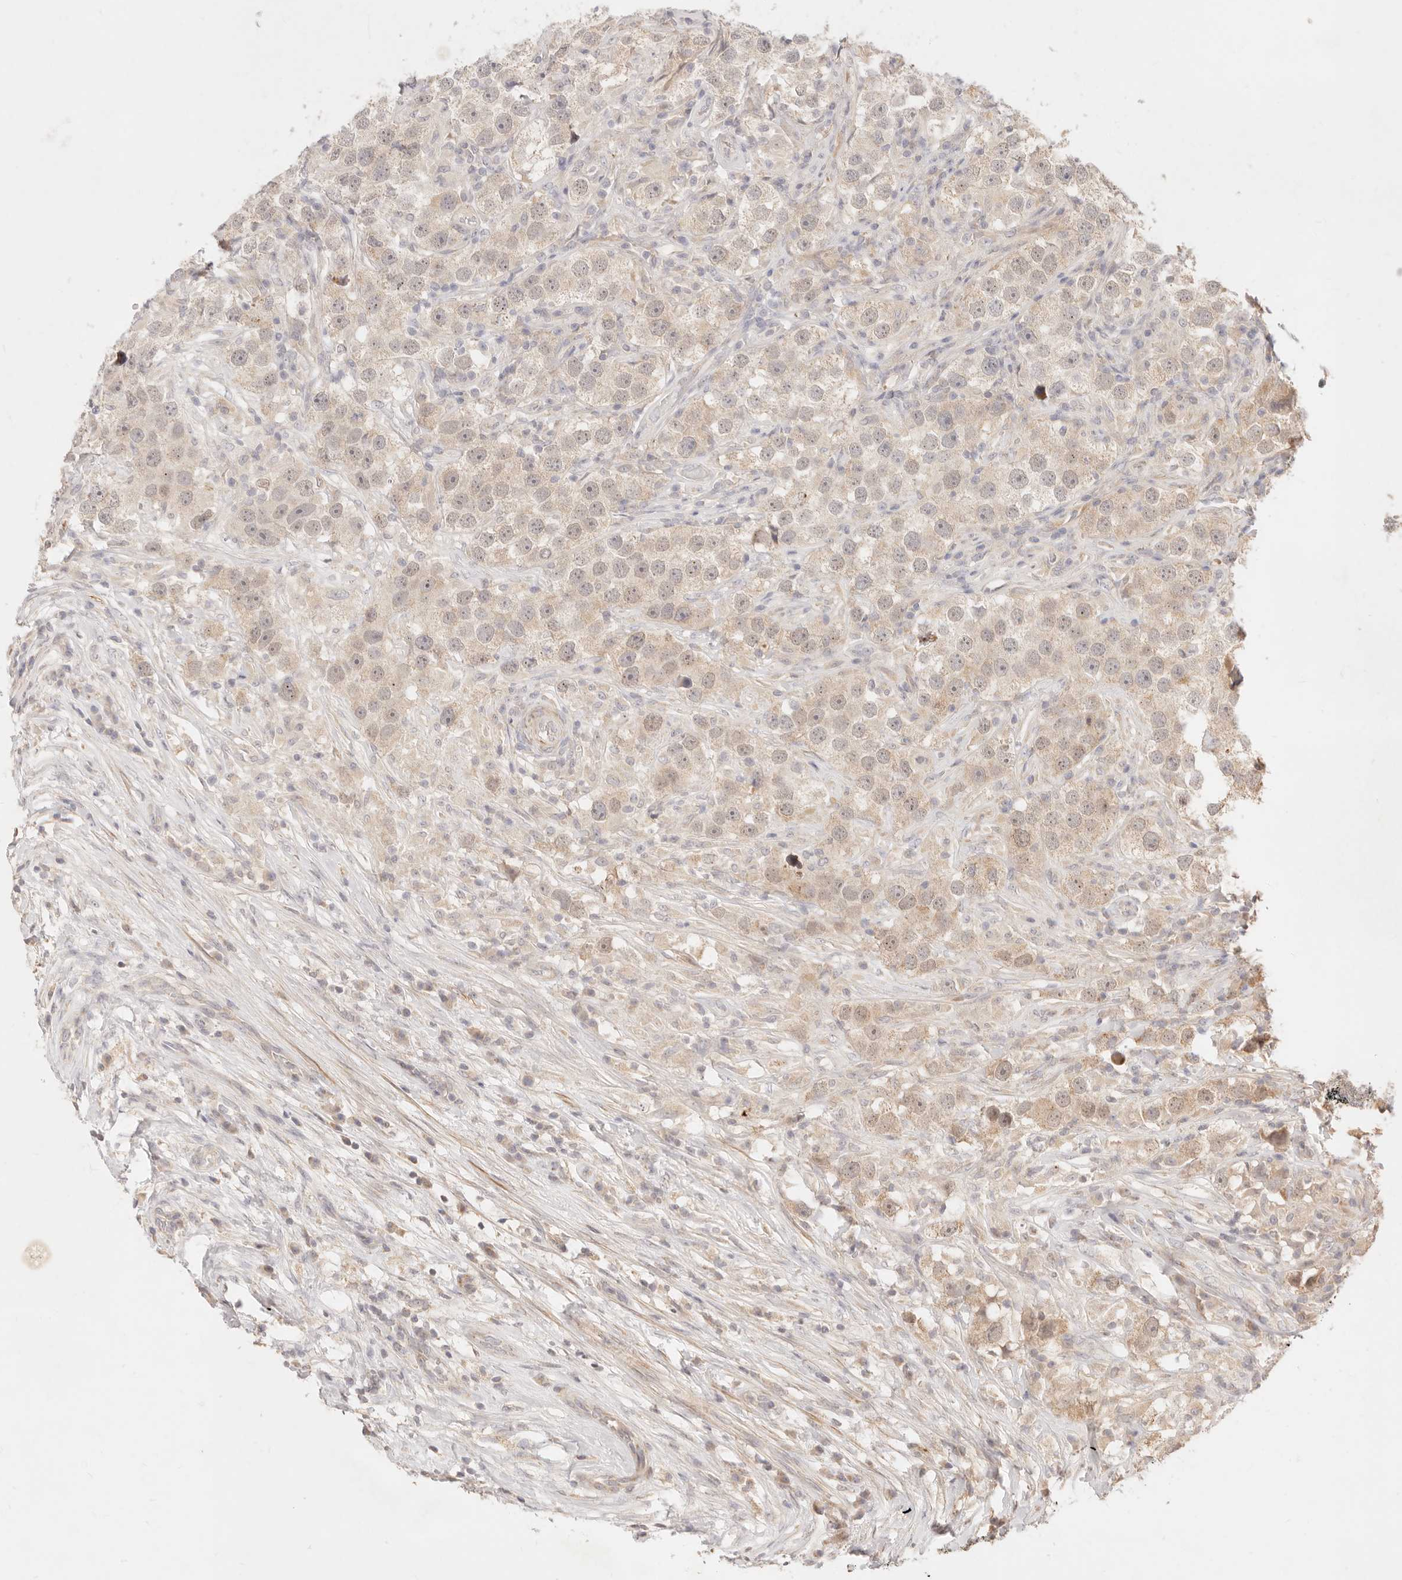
{"staining": {"intensity": "weak", "quantity": ">75%", "location": "cytoplasmic/membranous,nuclear"}, "tissue": "testis cancer", "cell_type": "Tumor cells", "image_type": "cancer", "snomed": [{"axis": "morphology", "description": "Seminoma, NOS"}, {"axis": "topography", "description": "Testis"}], "caption": "A brown stain labels weak cytoplasmic/membranous and nuclear expression of a protein in testis cancer (seminoma) tumor cells.", "gene": "RUBCNL", "patient": {"sex": "male", "age": 49}}